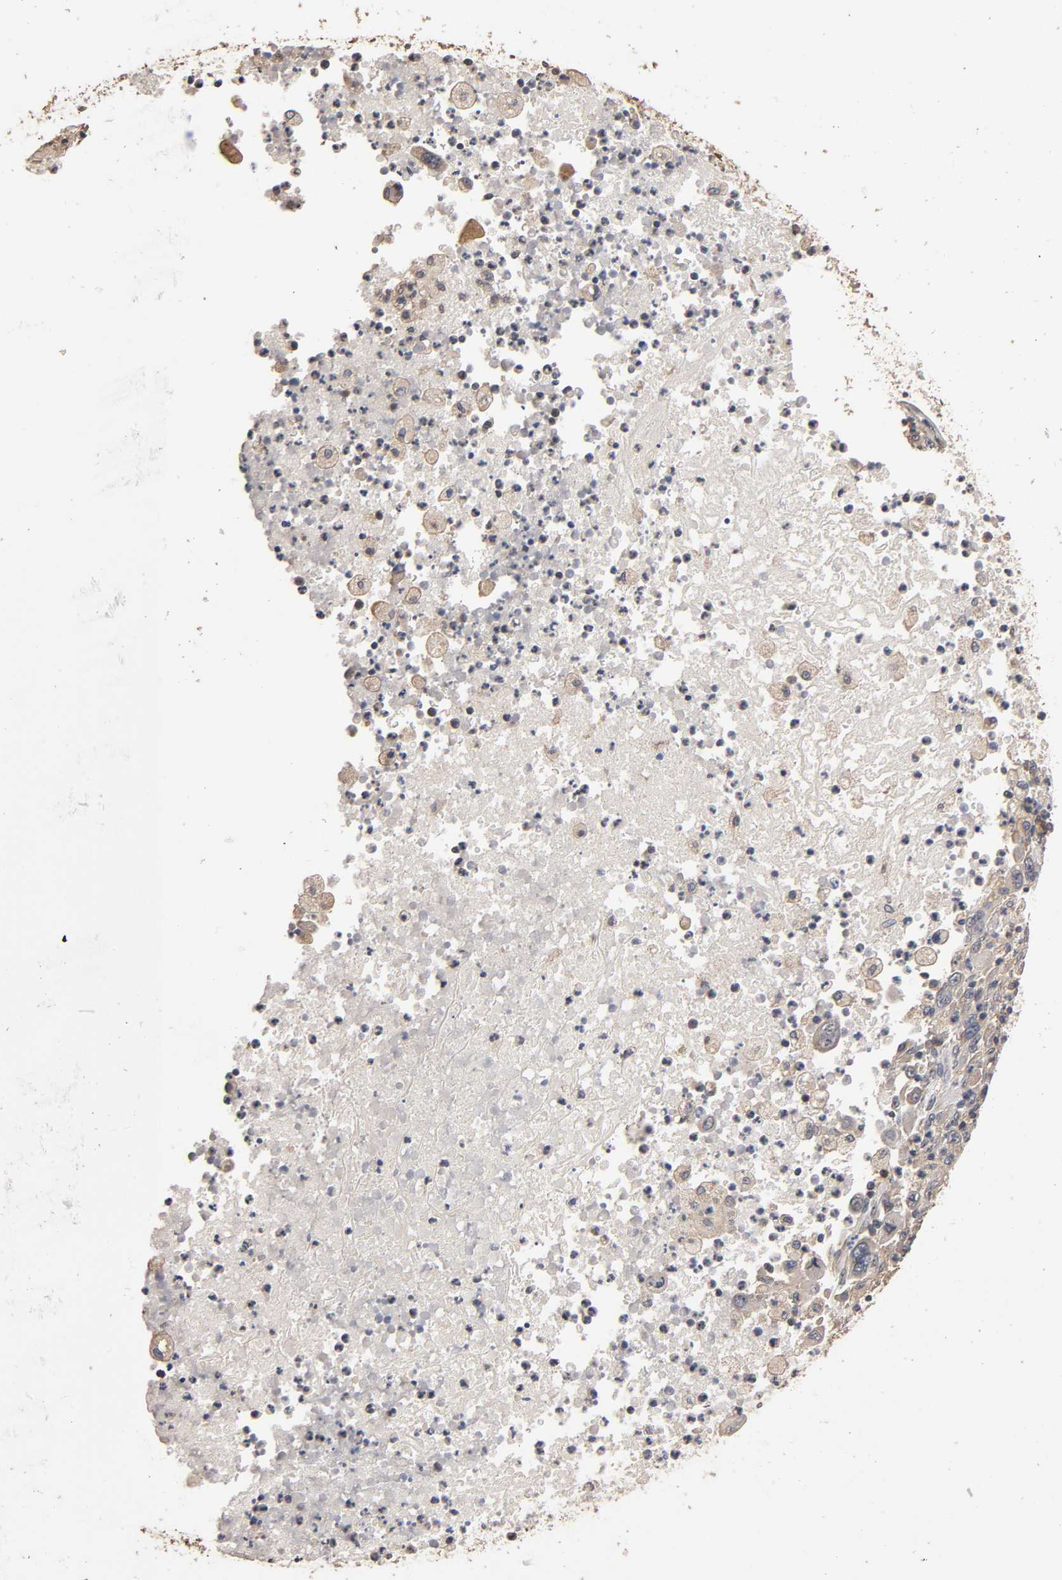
{"staining": {"intensity": "weak", "quantity": "25%-75%", "location": "cytoplasmic/membranous"}, "tissue": "melanoma", "cell_type": "Tumor cells", "image_type": "cancer", "snomed": [{"axis": "morphology", "description": "Malignant melanoma, Metastatic site"}, {"axis": "topography", "description": "Skin"}], "caption": "Human melanoma stained with a brown dye exhibits weak cytoplasmic/membranous positive expression in about 25%-75% of tumor cells.", "gene": "ARHGEF7", "patient": {"sex": "female", "age": 56}}